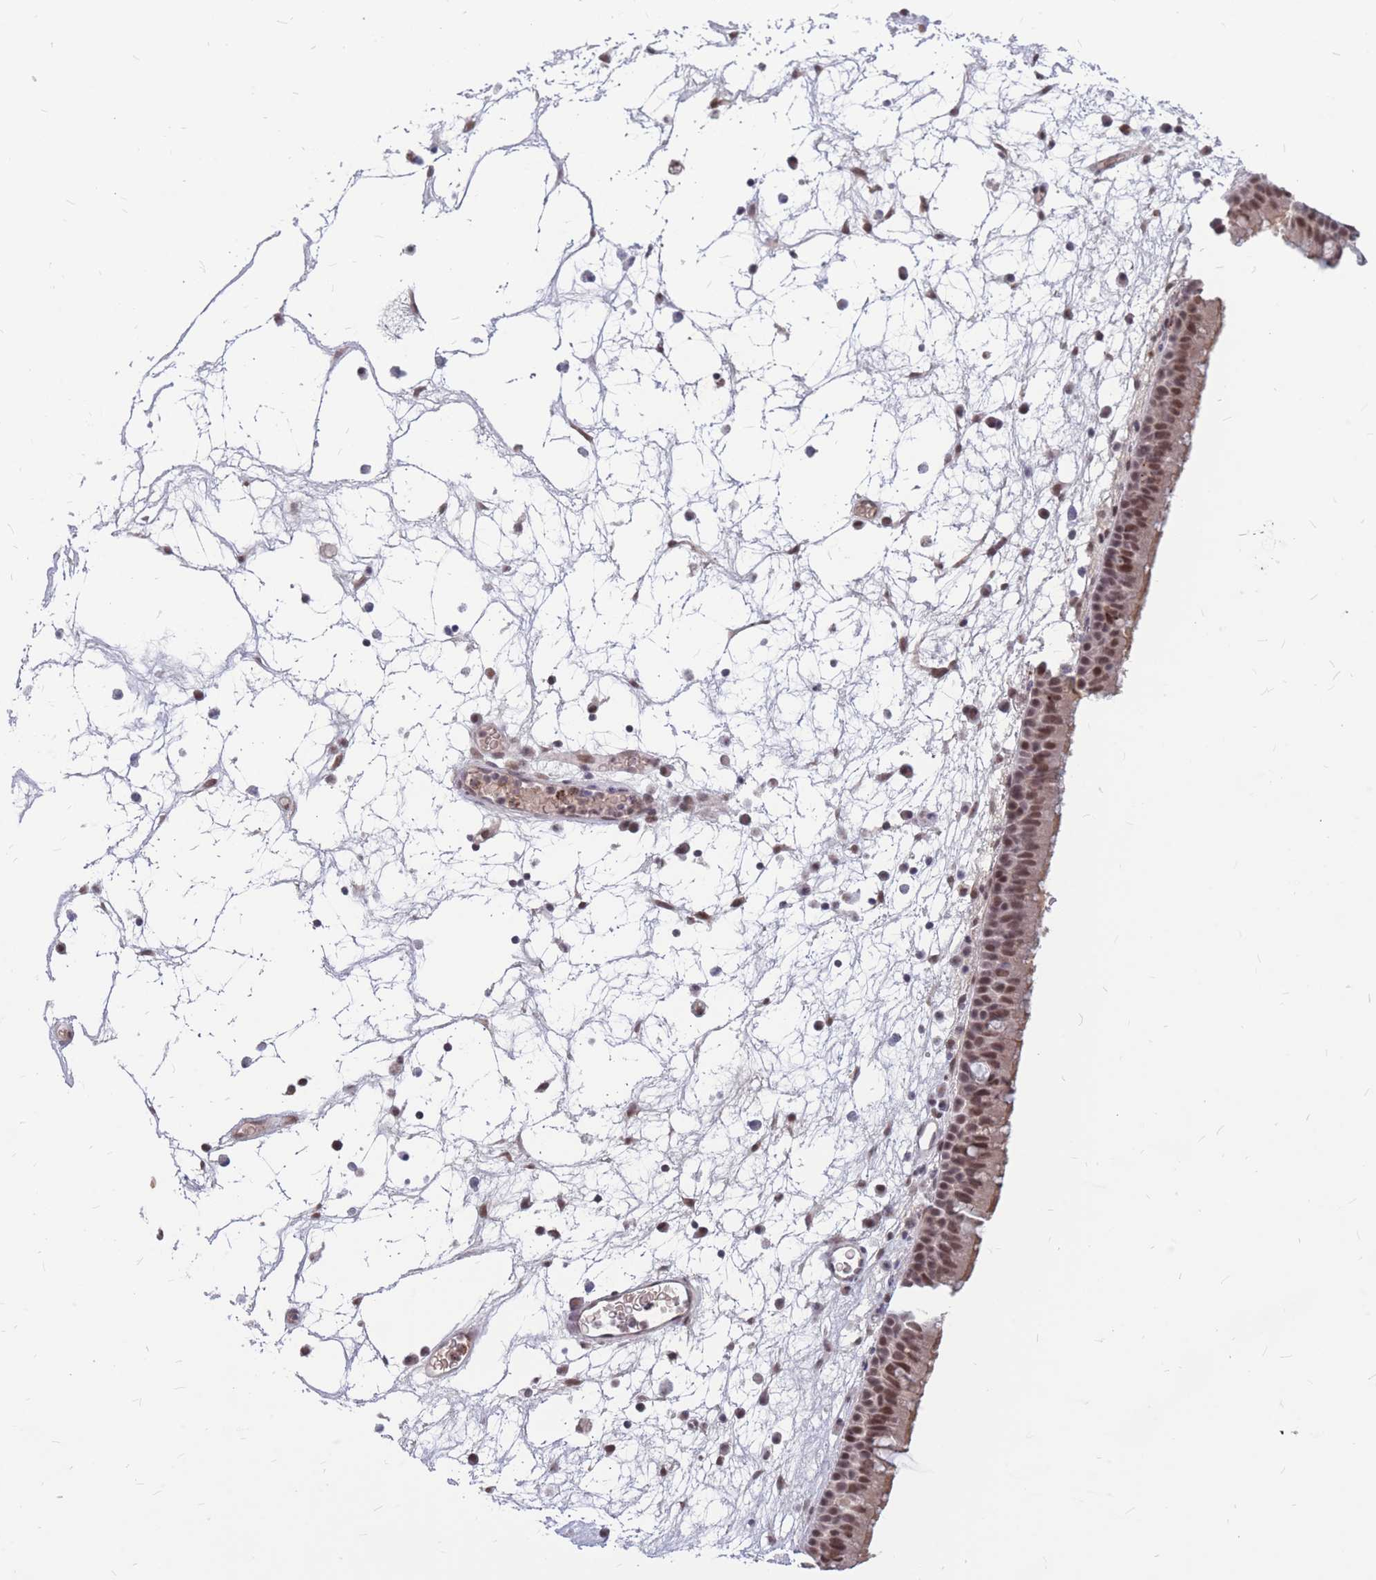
{"staining": {"intensity": "moderate", "quantity": ">75%", "location": "cytoplasmic/membranous,nuclear"}, "tissue": "nasopharynx", "cell_type": "Respiratory epithelial cells", "image_type": "normal", "snomed": [{"axis": "morphology", "description": "Normal tissue, NOS"}, {"axis": "morphology", "description": "Inflammation, NOS"}, {"axis": "morphology", "description": "Malignant melanoma, Metastatic site"}, {"axis": "topography", "description": "Nasopharynx"}], "caption": "Immunohistochemical staining of benign human nasopharynx reveals >75% levels of moderate cytoplasmic/membranous,nuclear protein positivity in approximately >75% of respiratory epithelial cells.", "gene": "ADD2", "patient": {"sex": "male", "age": 70}}